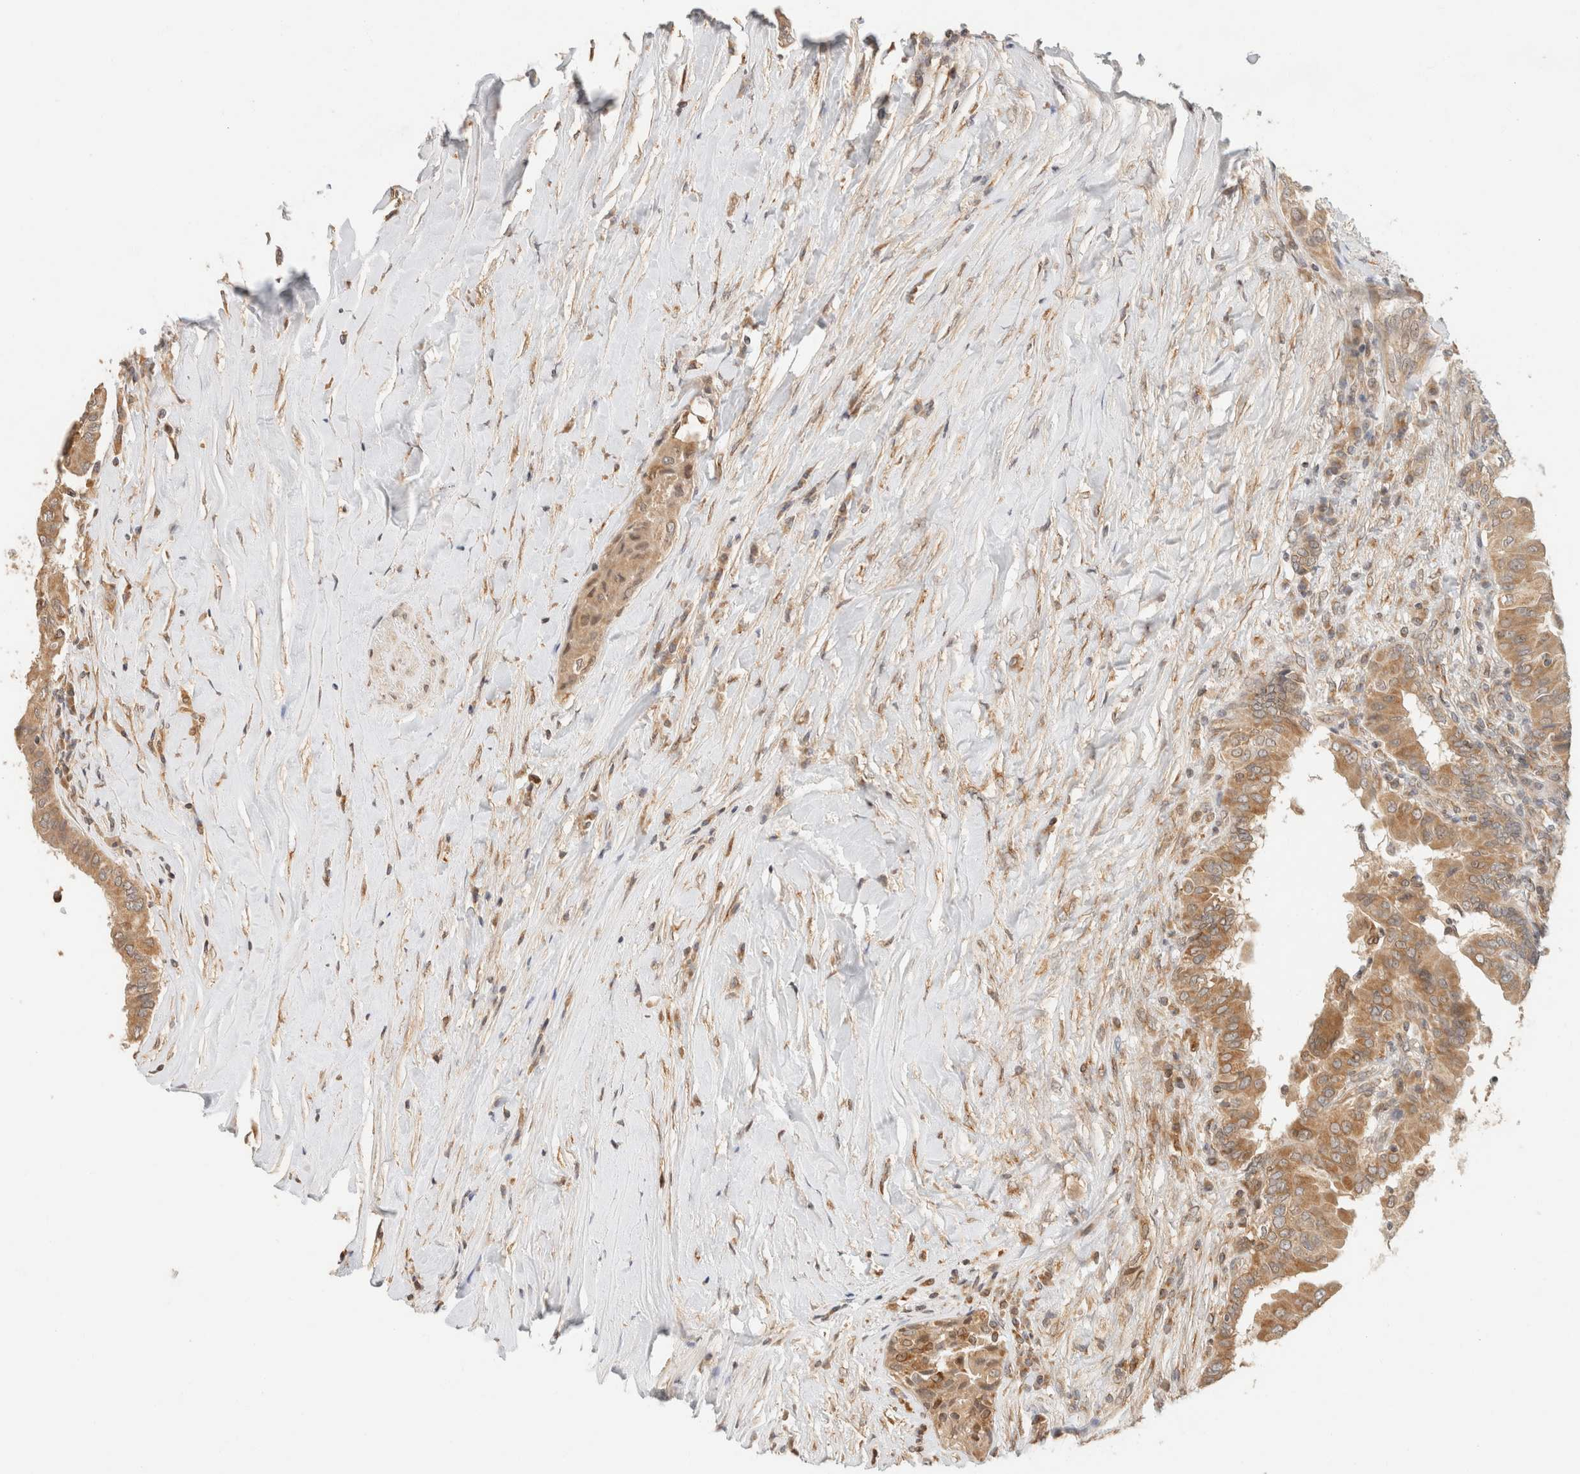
{"staining": {"intensity": "moderate", "quantity": ">75%", "location": "cytoplasmic/membranous"}, "tissue": "thyroid cancer", "cell_type": "Tumor cells", "image_type": "cancer", "snomed": [{"axis": "morphology", "description": "Papillary adenocarcinoma, NOS"}, {"axis": "topography", "description": "Thyroid gland"}], "caption": "Human papillary adenocarcinoma (thyroid) stained for a protein (brown) reveals moderate cytoplasmic/membranous positive expression in approximately >75% of tumor cells.", "gene": "TACC1", "patient": {"sex": "male", "age": 33}}